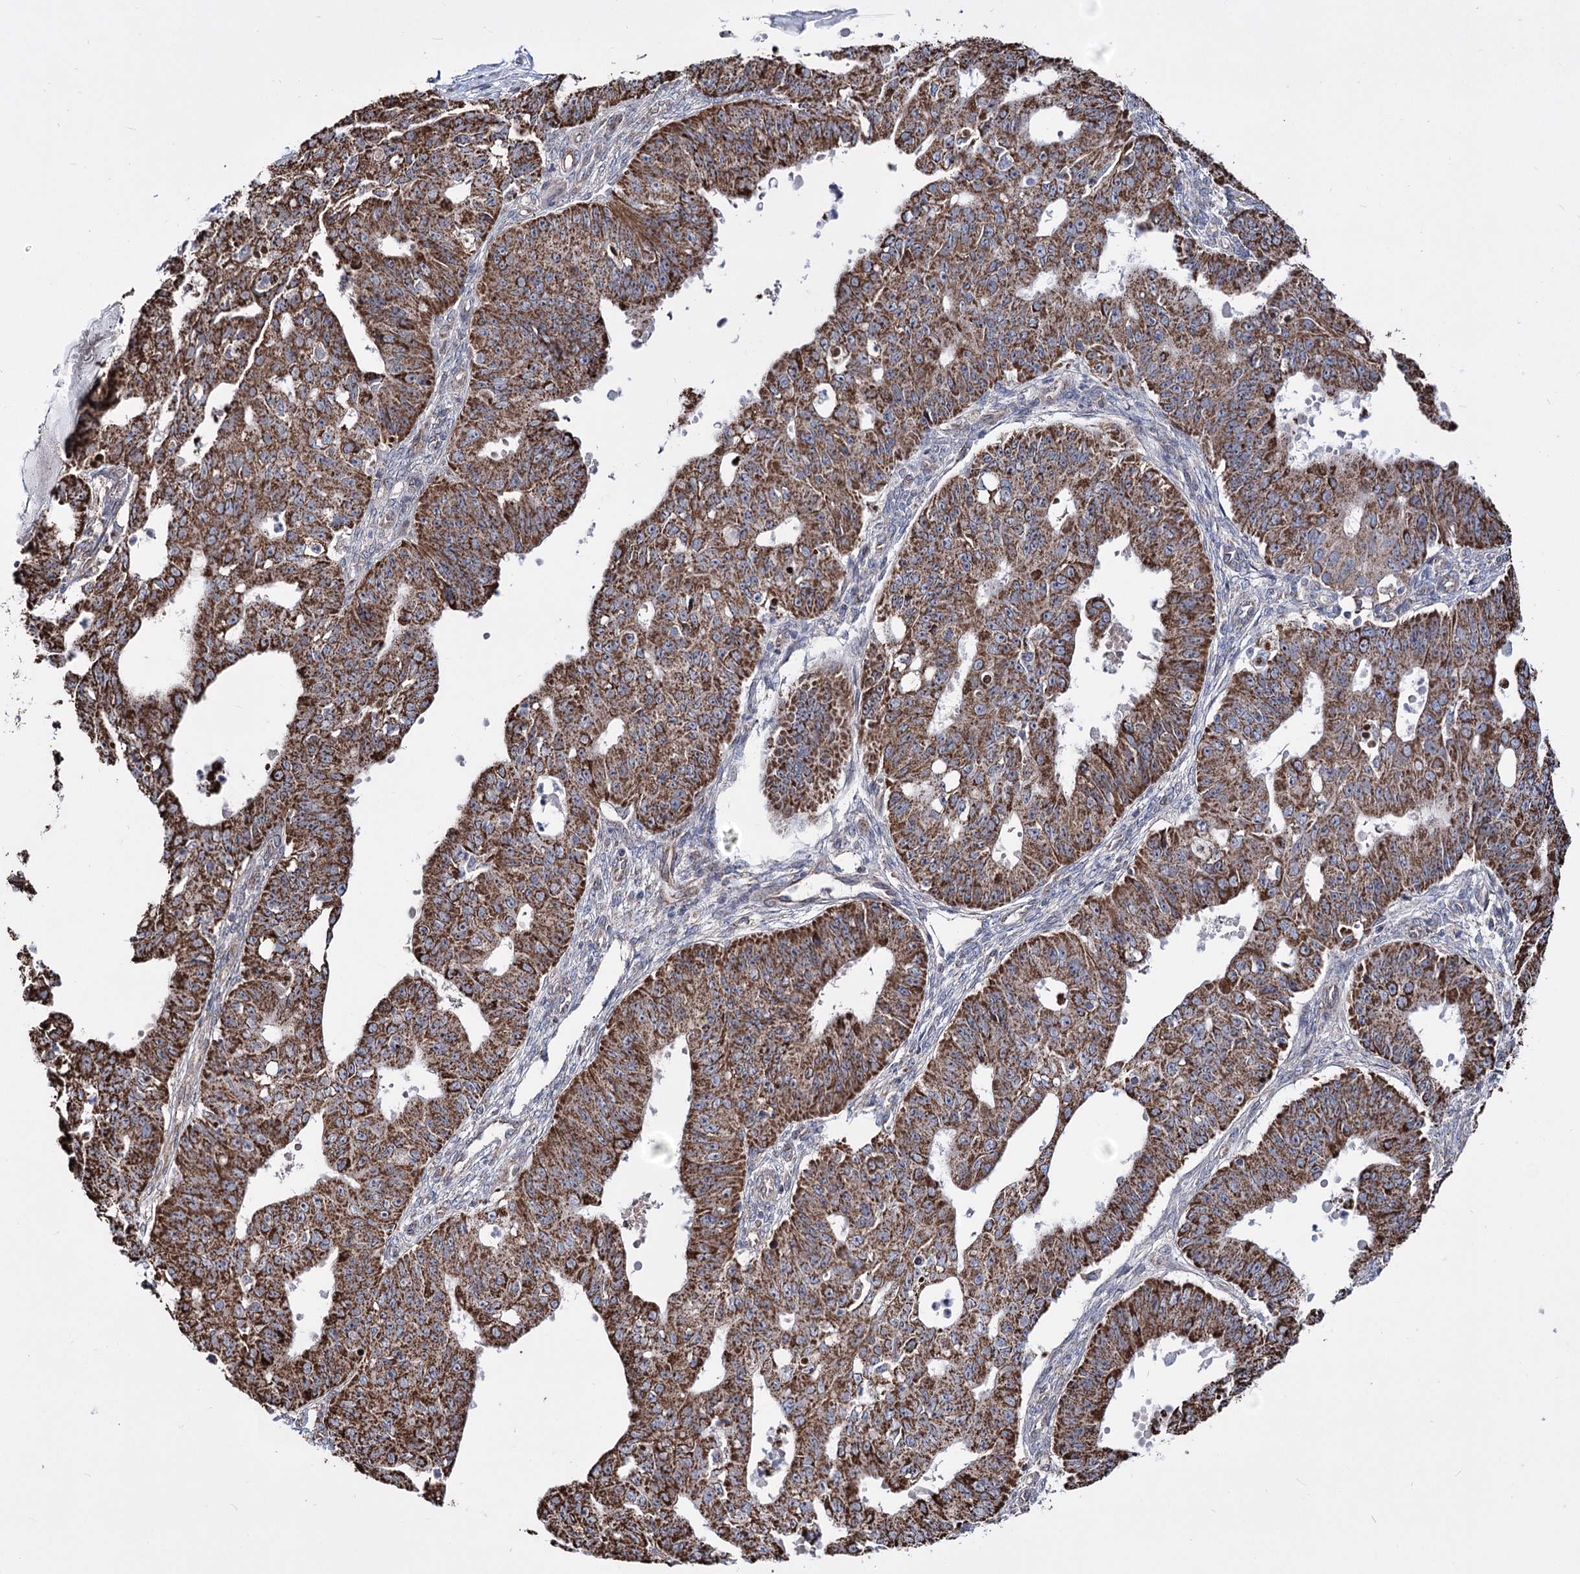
{"staining": {"intensity": "strong", "quantity": ">75%", "location": "cytoplasmic/membranous"}, "tissue": "ovarian cancer", "cell_type": "Tumor cells", "image_type": "cancer", "snomed": [{"axis": "morphology", "description": "Carcinoma, endometroid"}, {"axis": "topography", "description": "Appendix"}, {"axis": "topography", "description": "Ovary"}], "caption": "Human endometroid carcinoma (ovarian) stained for a protein (brown) displays strong cytoplasmic/membranous positive positivity in about >75% of tumor cells.", "gene": "CREB3L4", "patient": {"sex": "female", "age": 42}}